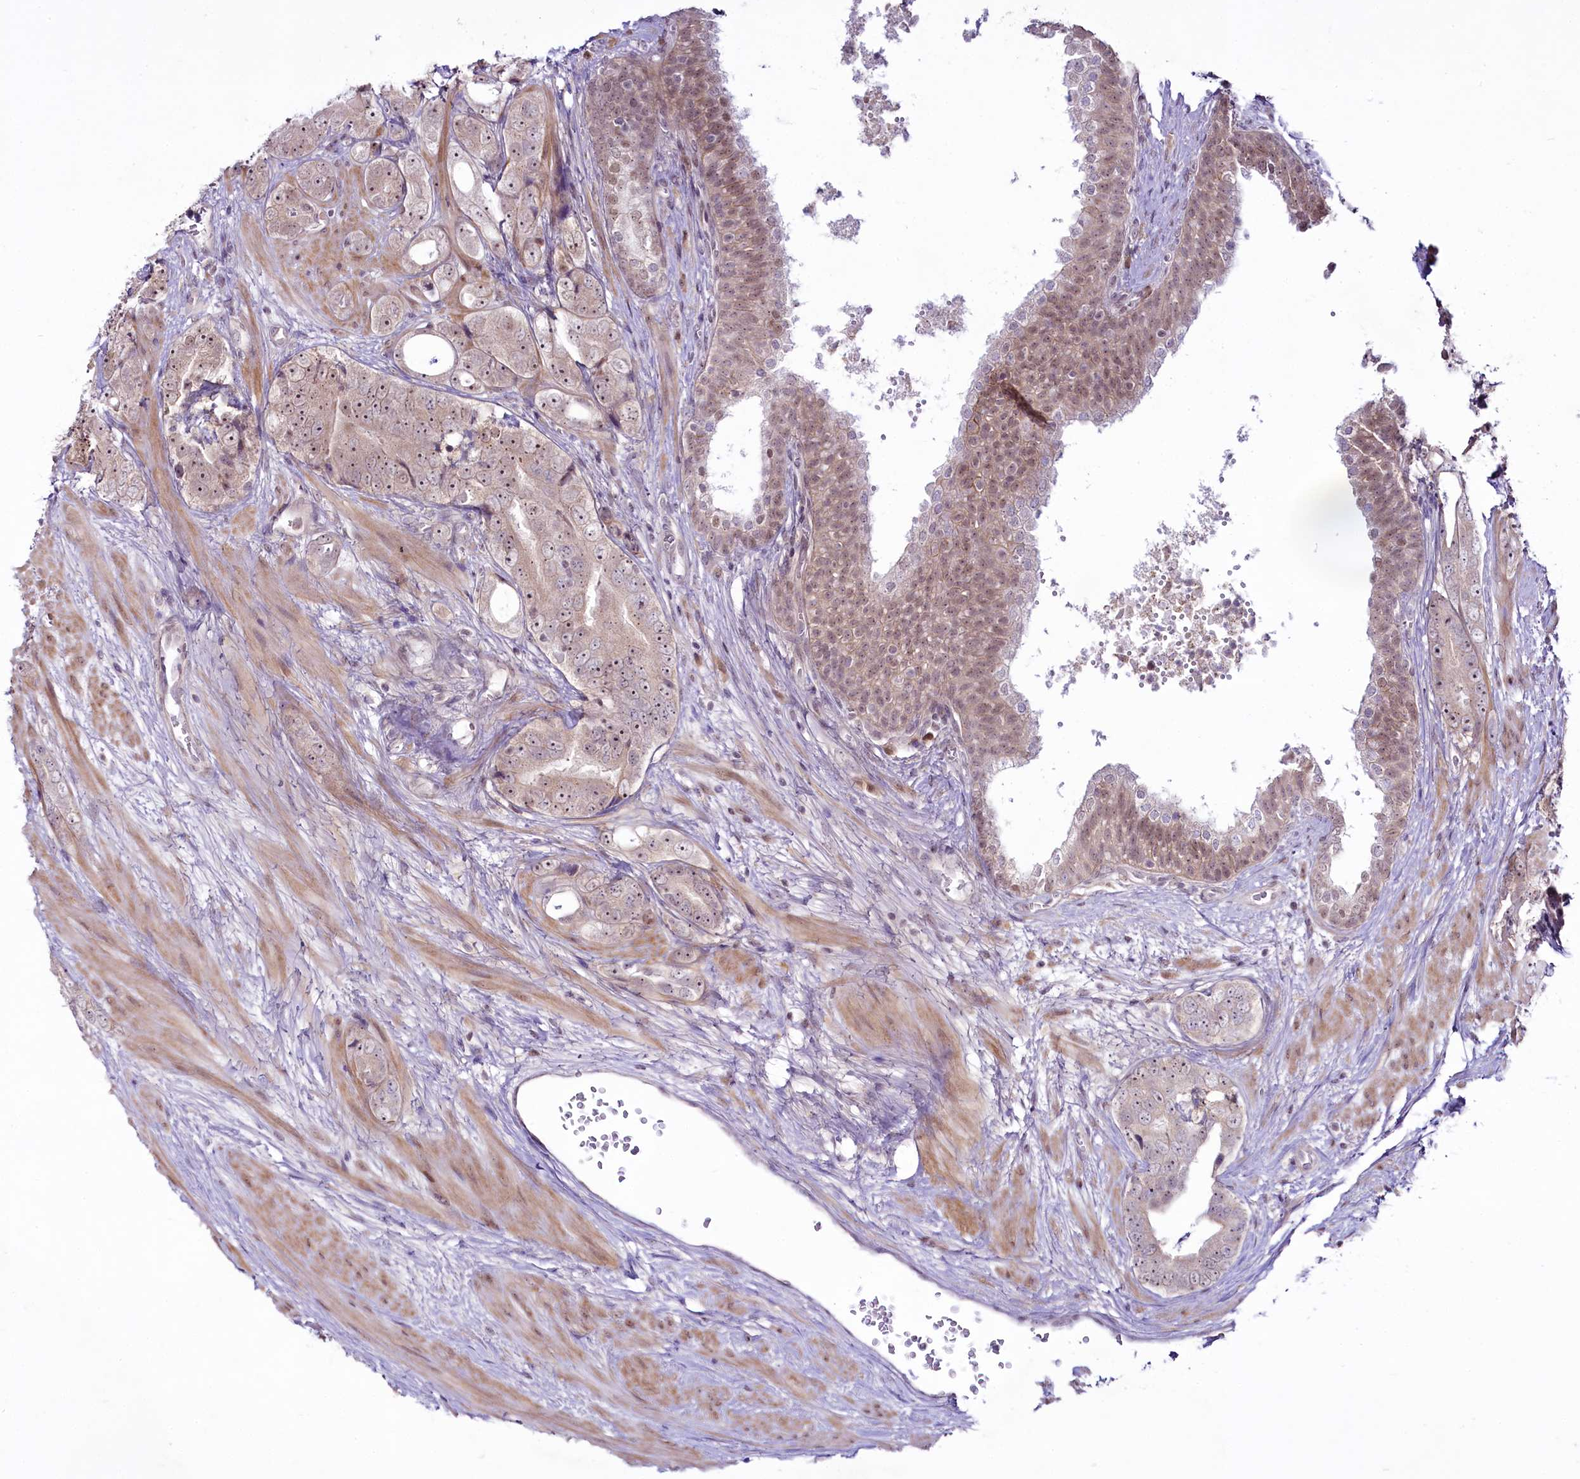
{"staining": {"intensity": "weak", "quantity": ">75%", "location": "nuclear"}, "tissue": "prostate cancer", "cell_type": "Tumor cells", "image_type": "cancer", "snomed": [{"axis": "morphology", "description": "Adenocarcinoma, High grade"}, {"axis": "topography", "description": "Prostate"}], "caption": "A brown stain labels weak nuclear staining of a protein in prostate cancer (adenocarcinoma (high-grade)) tumor cells.", "gene": "RSBN1", "patient": {"sex": "male", "age": 56}}